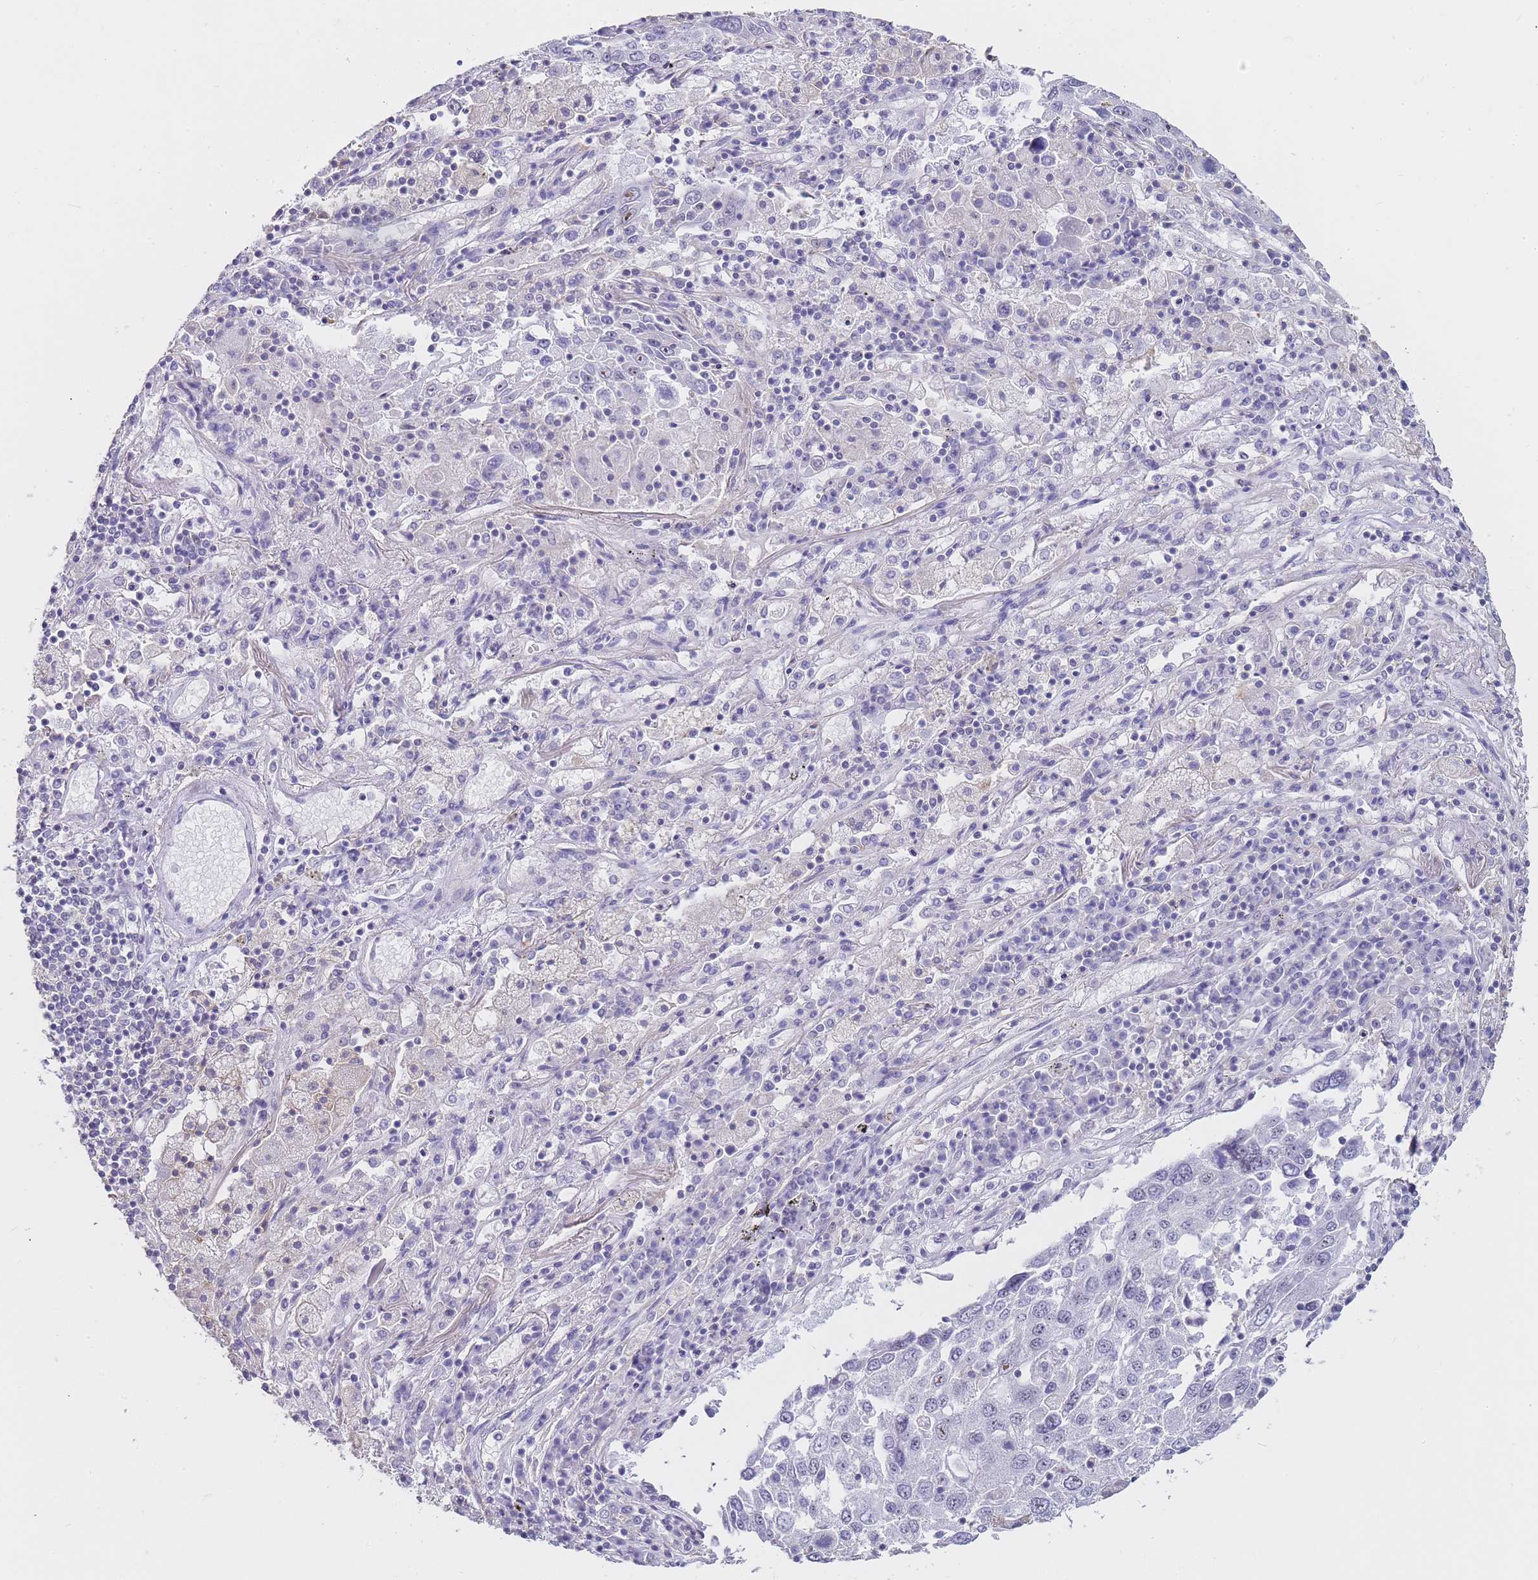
{"staining": {"intensity": "negative", "quantity": "none", "location": "none"}, "tissue": "lung cancer", "cell_type": "Tumor cells", "image_type": "cancer", "snomed": [{"axis": "morphology", "description": "Squamous cell carcinoma, NOS"}, {"axis": "topography", "description": "Lung"}], "caption": "High magnification brightfield microscopy of lung cancer (squamous cell carcinoma) stained with DAB (brown) and counterstained with hematoxylin (blue): tumor cells show no significant expression. The staining was performed using DAB (3,3'-diaminobenzidine) to visualize the protein expression in brown, while the nuclei were stained in blue with hematoxylin (Magnification: 20x).", "gene": "NOP14", "patient": {"sex": "male", "age": 65}}